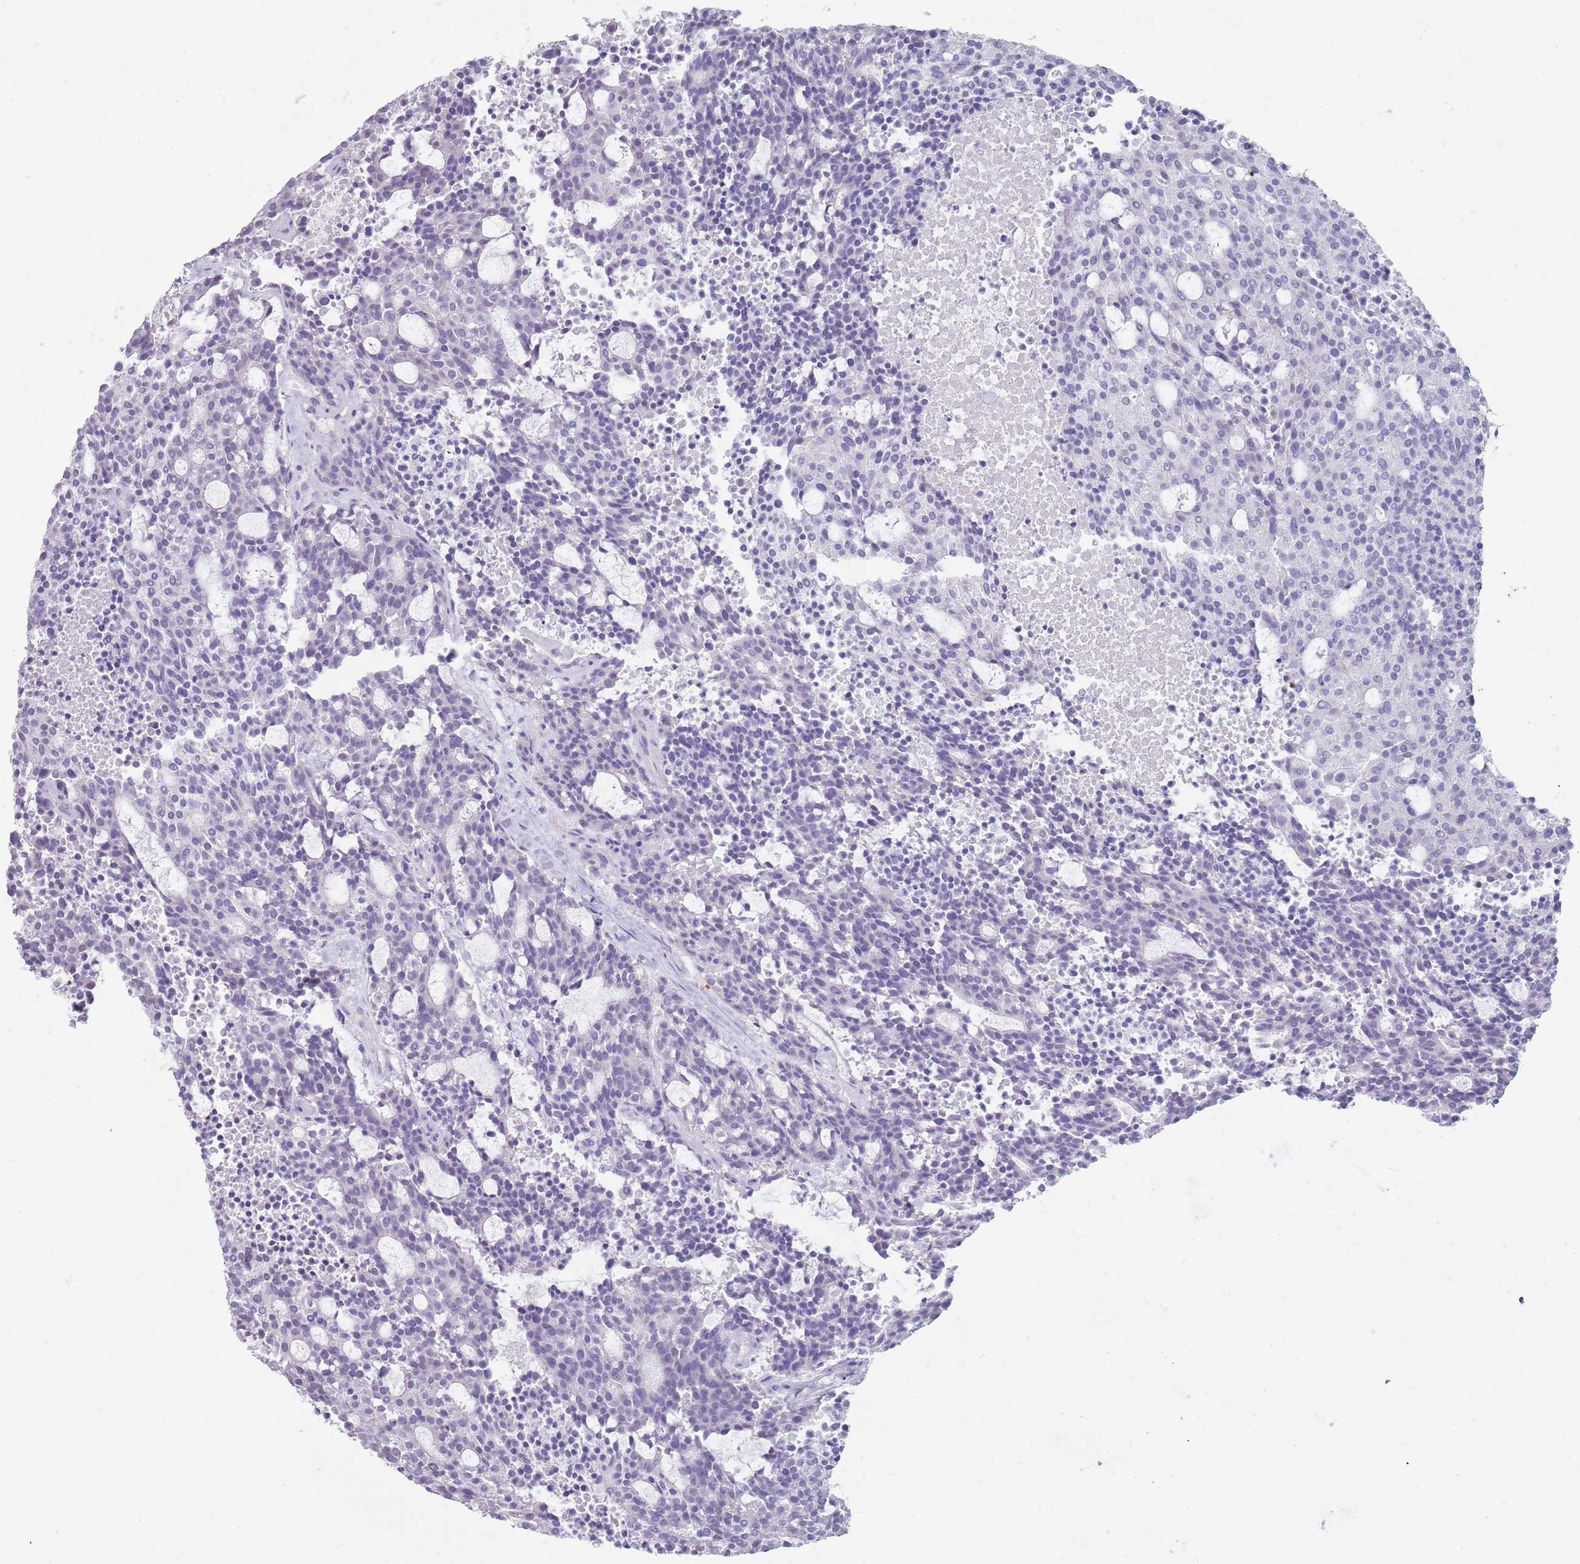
{"staining": {"intensity": "negative", "quantity": "none", "location": "none"}, "tissue": "carcinoid", "cell_type": "Tumor cells", "image_type": "cancer", "snomed": [{"axis": "morphology", "description": "Carcinoid, malignant, NOS"}, {"axis": "topography", "description": "Pancreas"}], "caption": "DAB immunohistochemical staining of carcinoid exhibits no significant positivity in tumor cells.", "gene": "STYK1", "patient": {"sex": "female", "age": 54}}